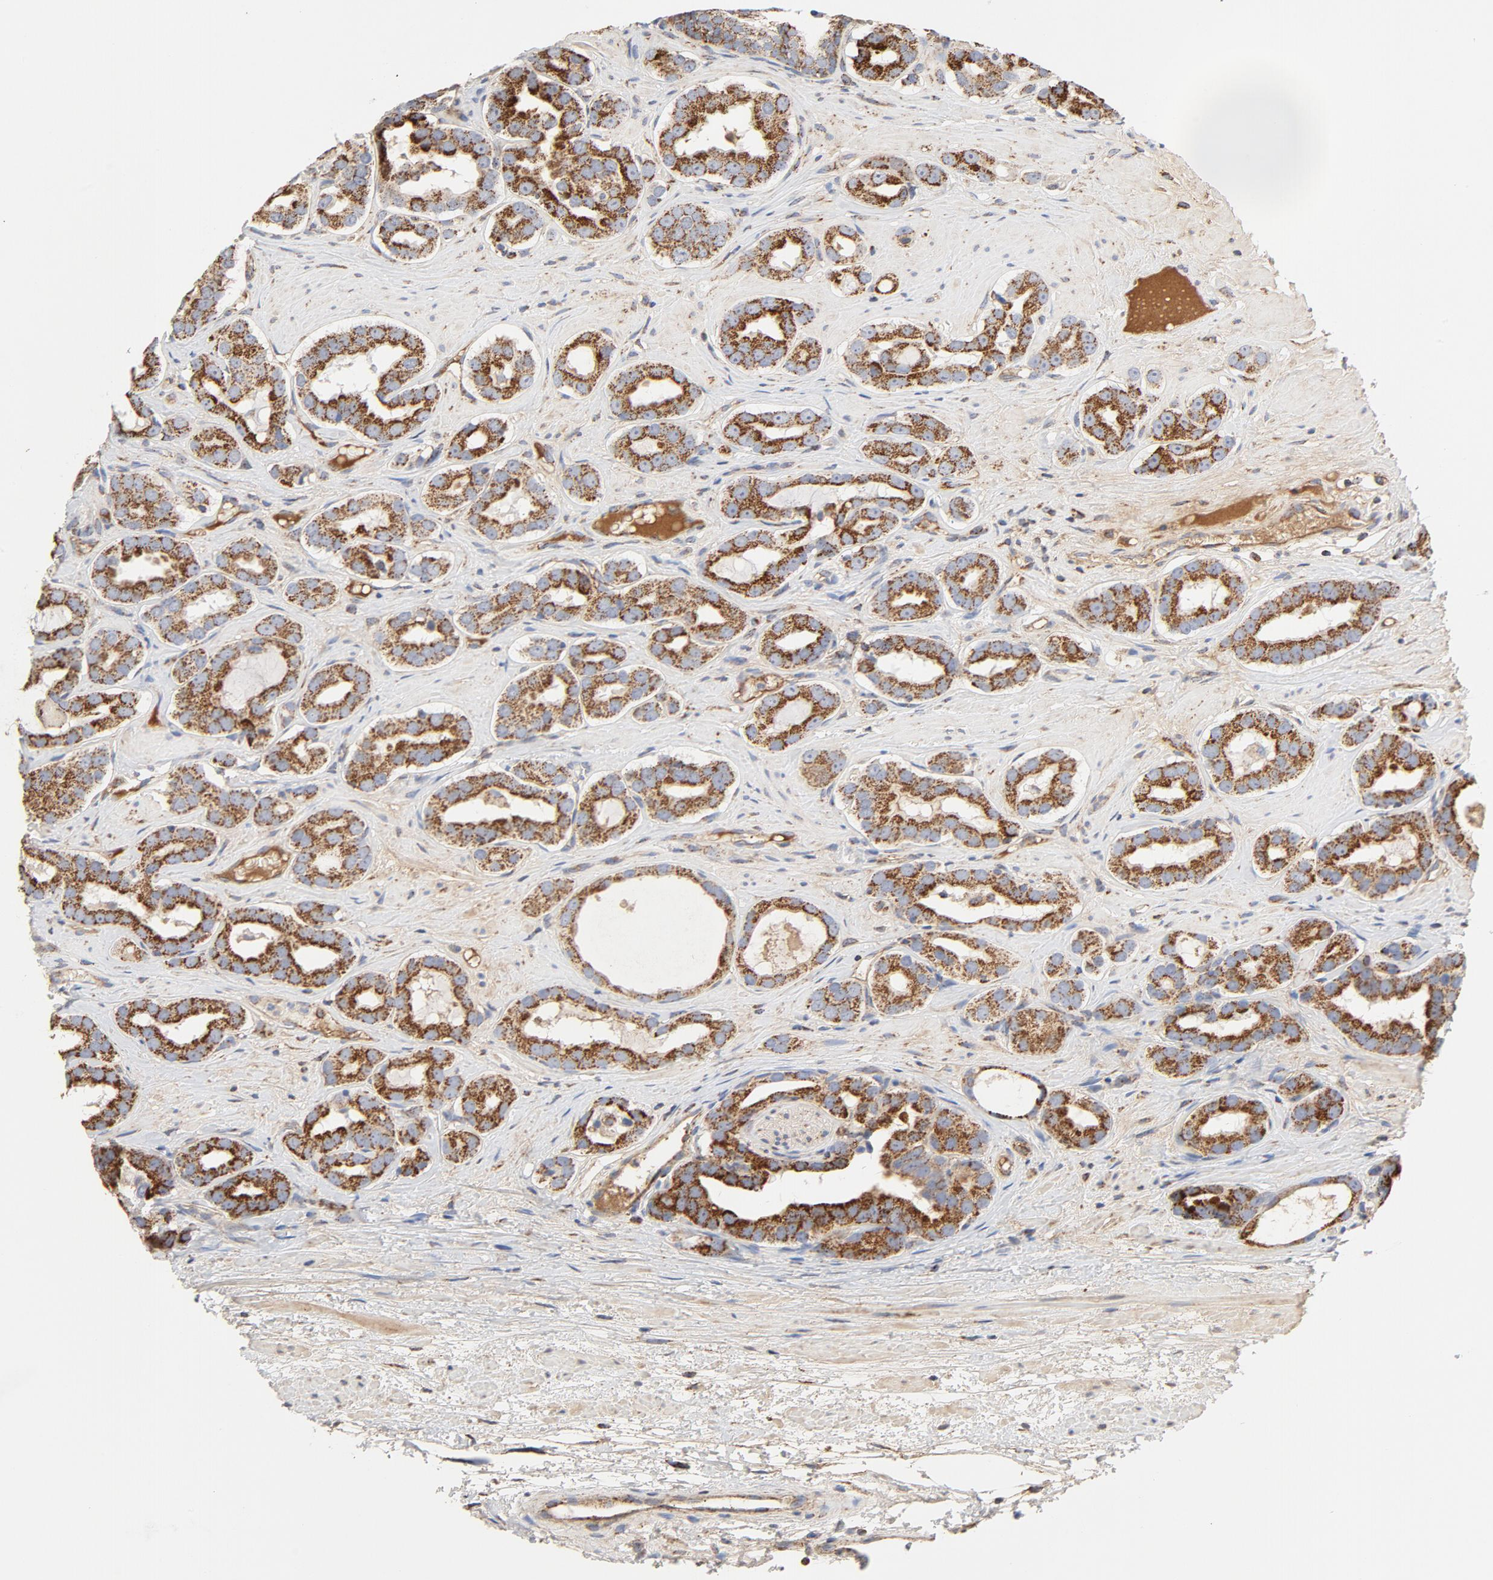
{"staining": {"intensity": "strong", "quantity": ">75%", "location": "cytoplasmic/membranous"}, "tissue": "prostate cancer", "cell_type": "Tumor cells", "image_type": "cancer", "snomed": [{"axis": "morphology", "description": "Adenocarcinoma, Low grade"}, {"axis": "topography", "description": "Prostate"}], "caption": "An immunohistochemistry (IHC) image of neoplastic tissue is shown. Protein staining in brown labels strong cytoplasmic/membranous positivity in prostate cancer (low-grade adenocarcinoma) within tumor cells.", "gene": "PCNX4", "patient": {"sex": "male", "age": 59}}